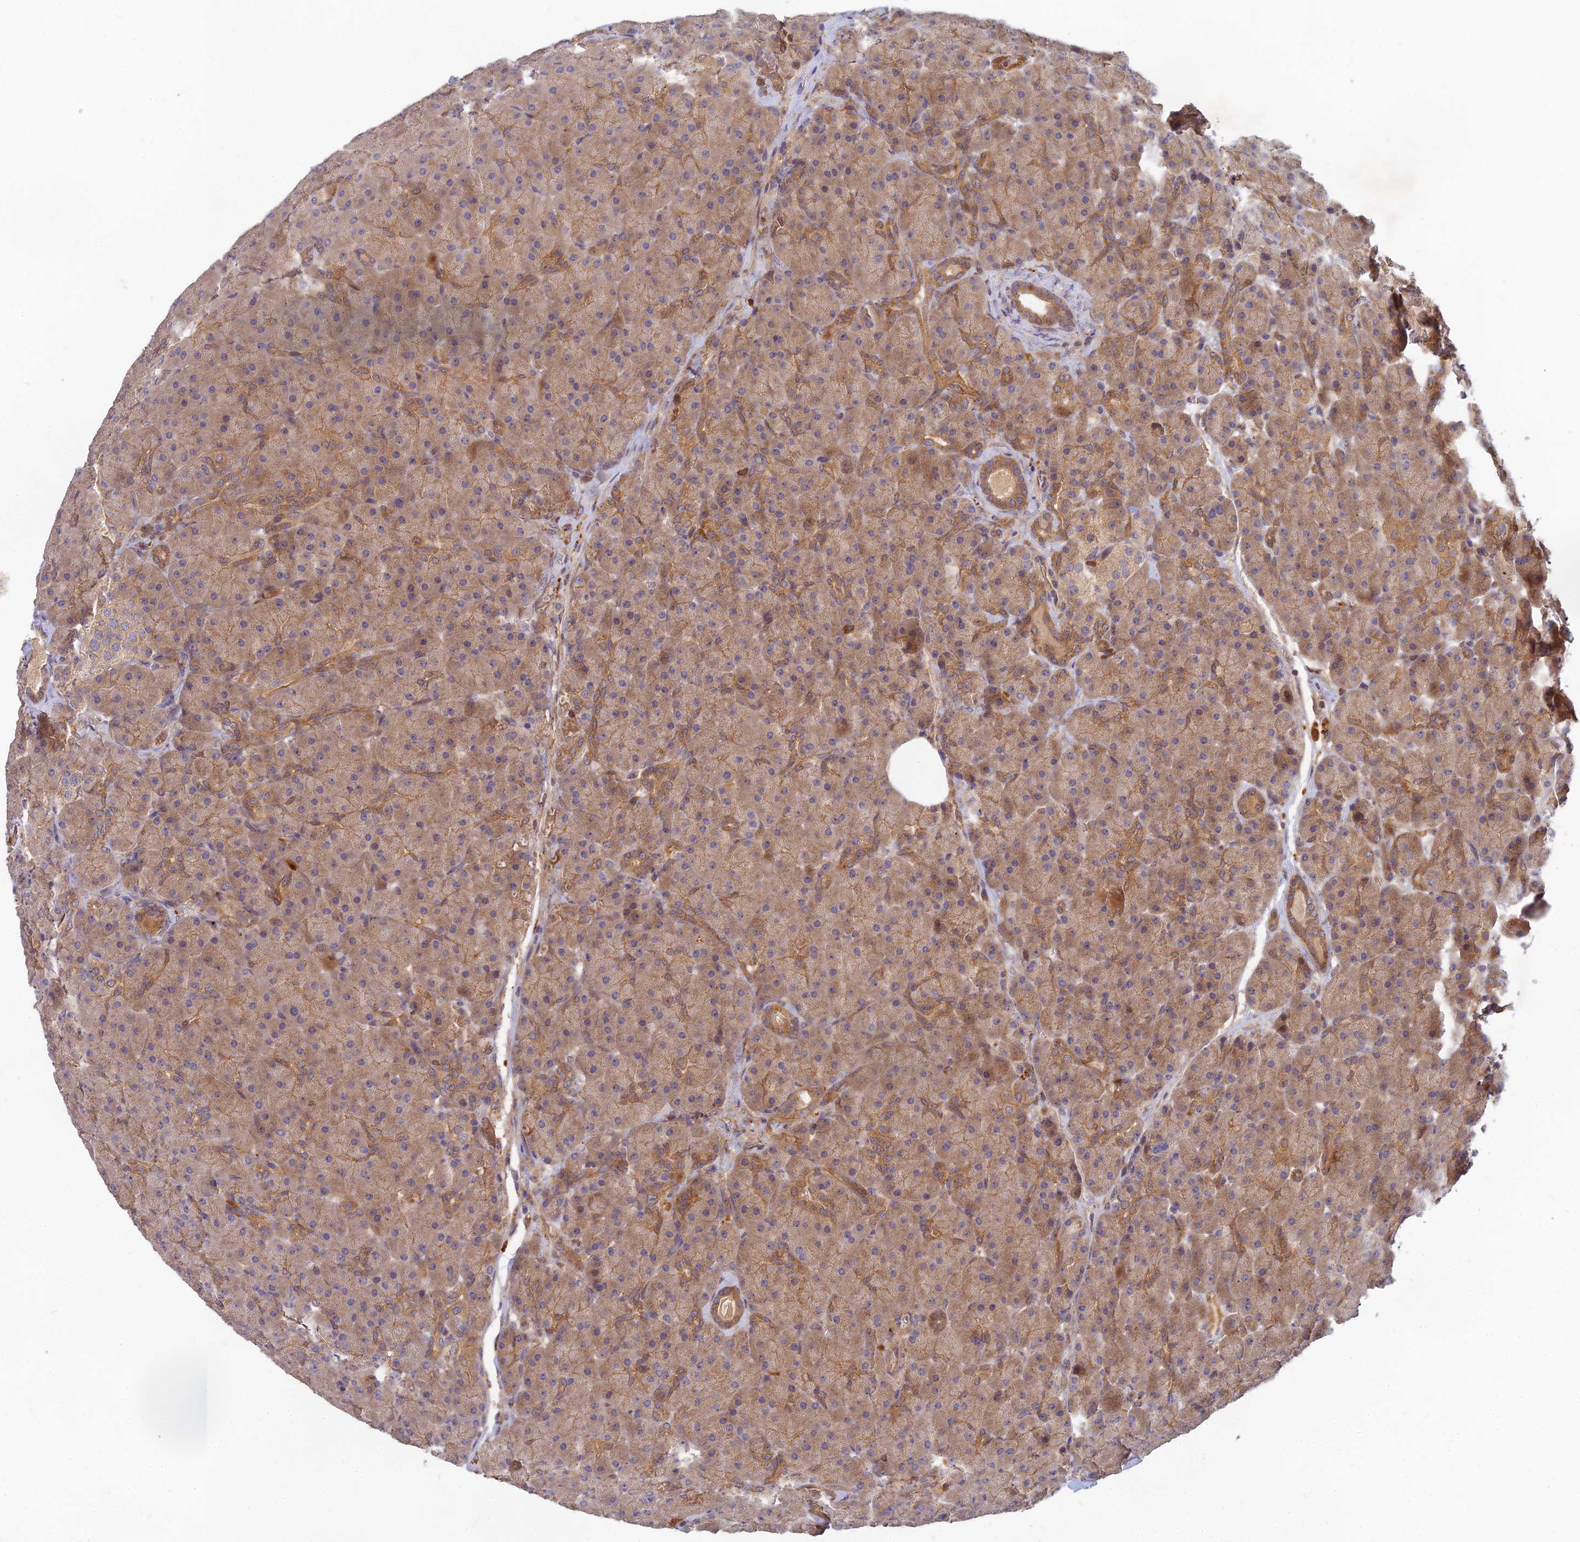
{"staining": {"intensity": "moderate", "quantity": ">75%", "location": "cytoplasmic/membranous"}, "tissue": "pancreas", "cell_type": "Exocrine glandular cells", "image_type": "normal", "snomed": [{"axis": "morphology", "description": "Normal tissue, NOS"}, {"axis": "topography", "description": "Pancreas"}], "caption": "There is medium levels of moderate cytoplasmic/membranous positivity in exocrine glandular cells of unremarkable pancreas, as demonstrated by immunohistochemical staining (brown color).", "gene": "FAM151B", "patient": {"sex": "male", "age": 66}}